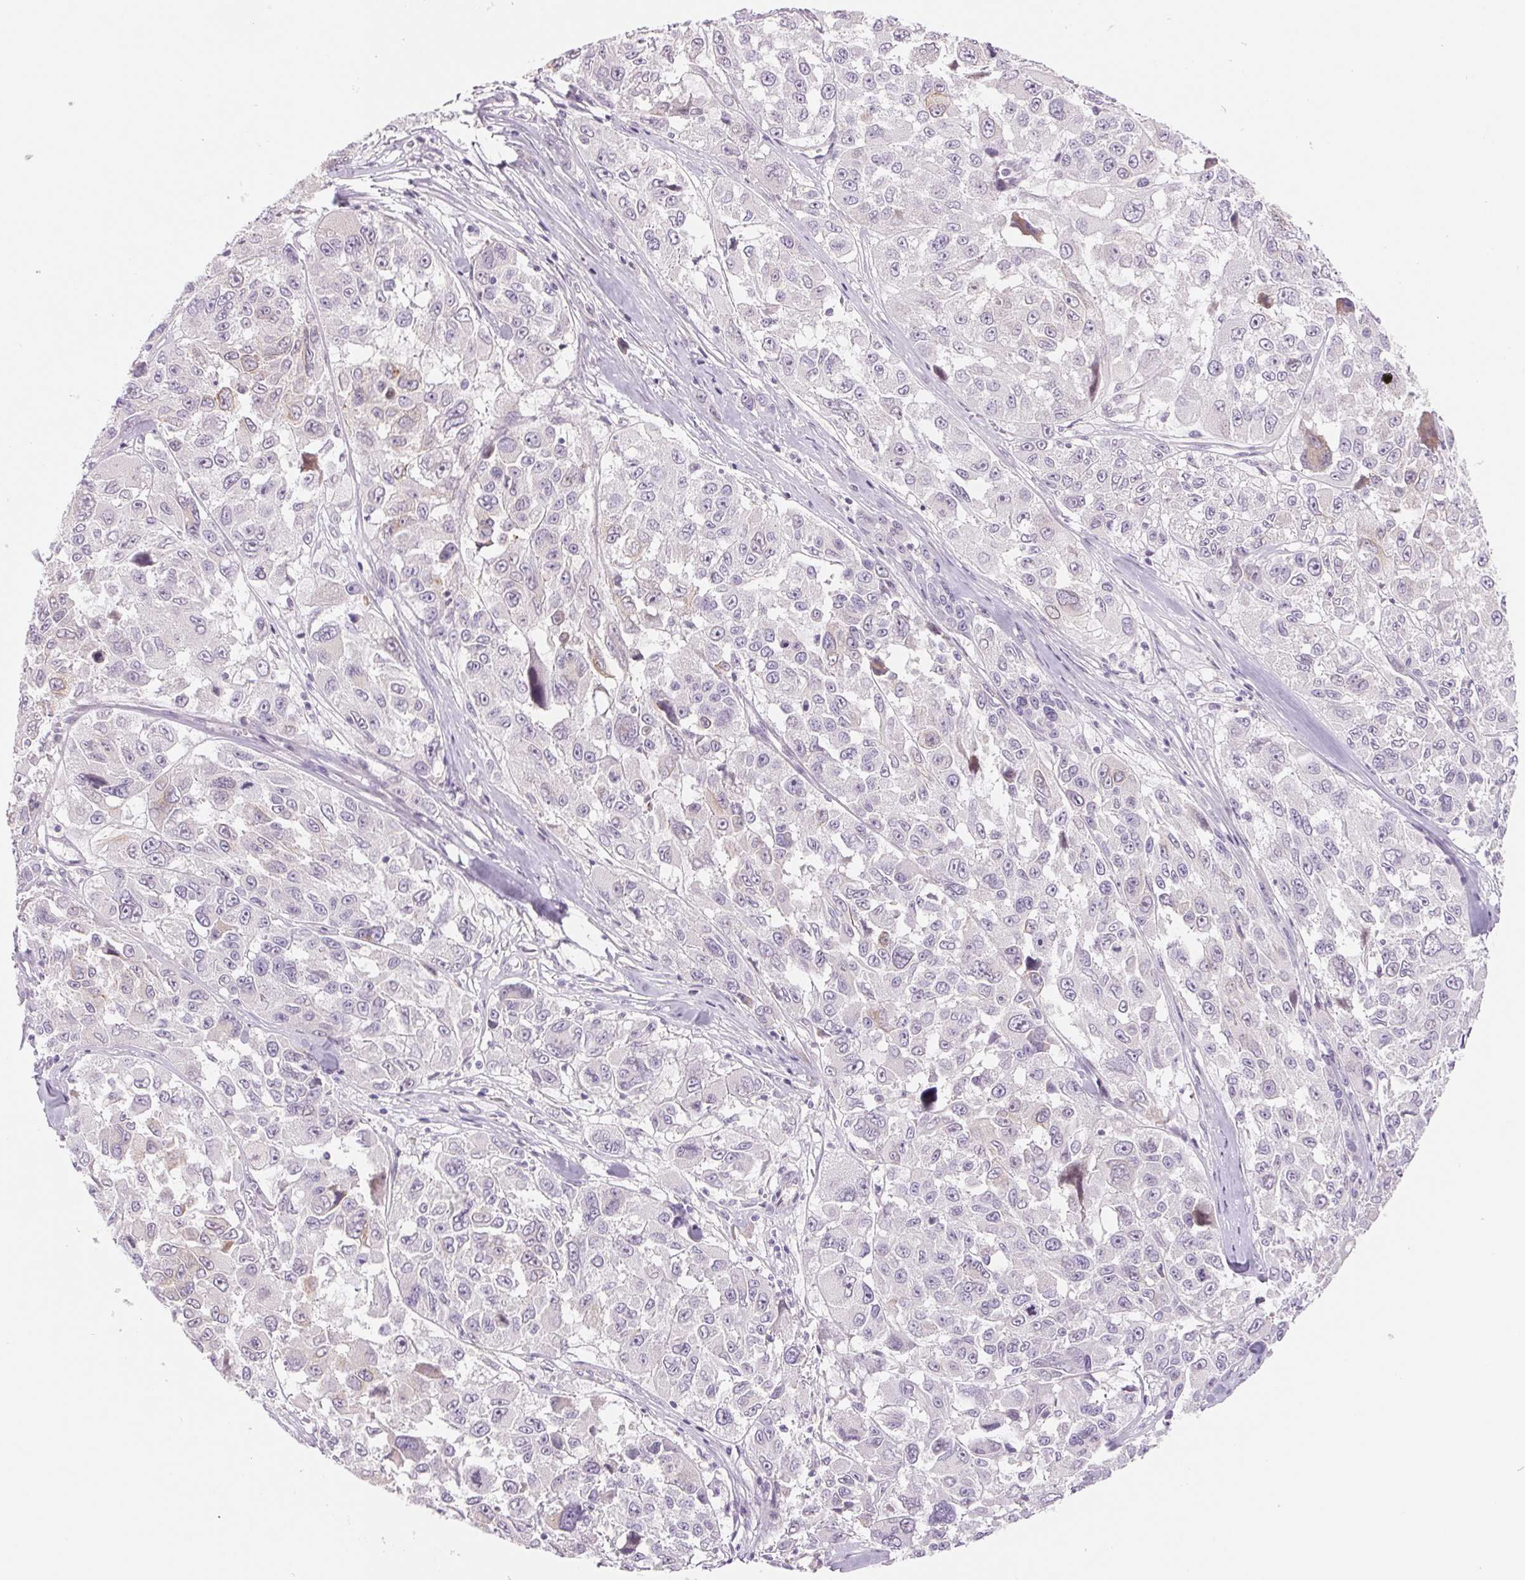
{"staining": {"intensity": "negative", "quantity": "none", "location": "none"}, "tissue": "melanoma", "cell_type": "Tumor cells", "image_type": "cancer", "snomed": [{"axis": "morphology", "description": "Malignant melanoma, NOS"}, {"axis": "topography", "description": "Skin"}], "caption": "Micrograph shows no significant protein expression in tumor cells of malignant melanoma.", "gene": "CCDC168", "patient": {"sex": "female", "age": 66}}